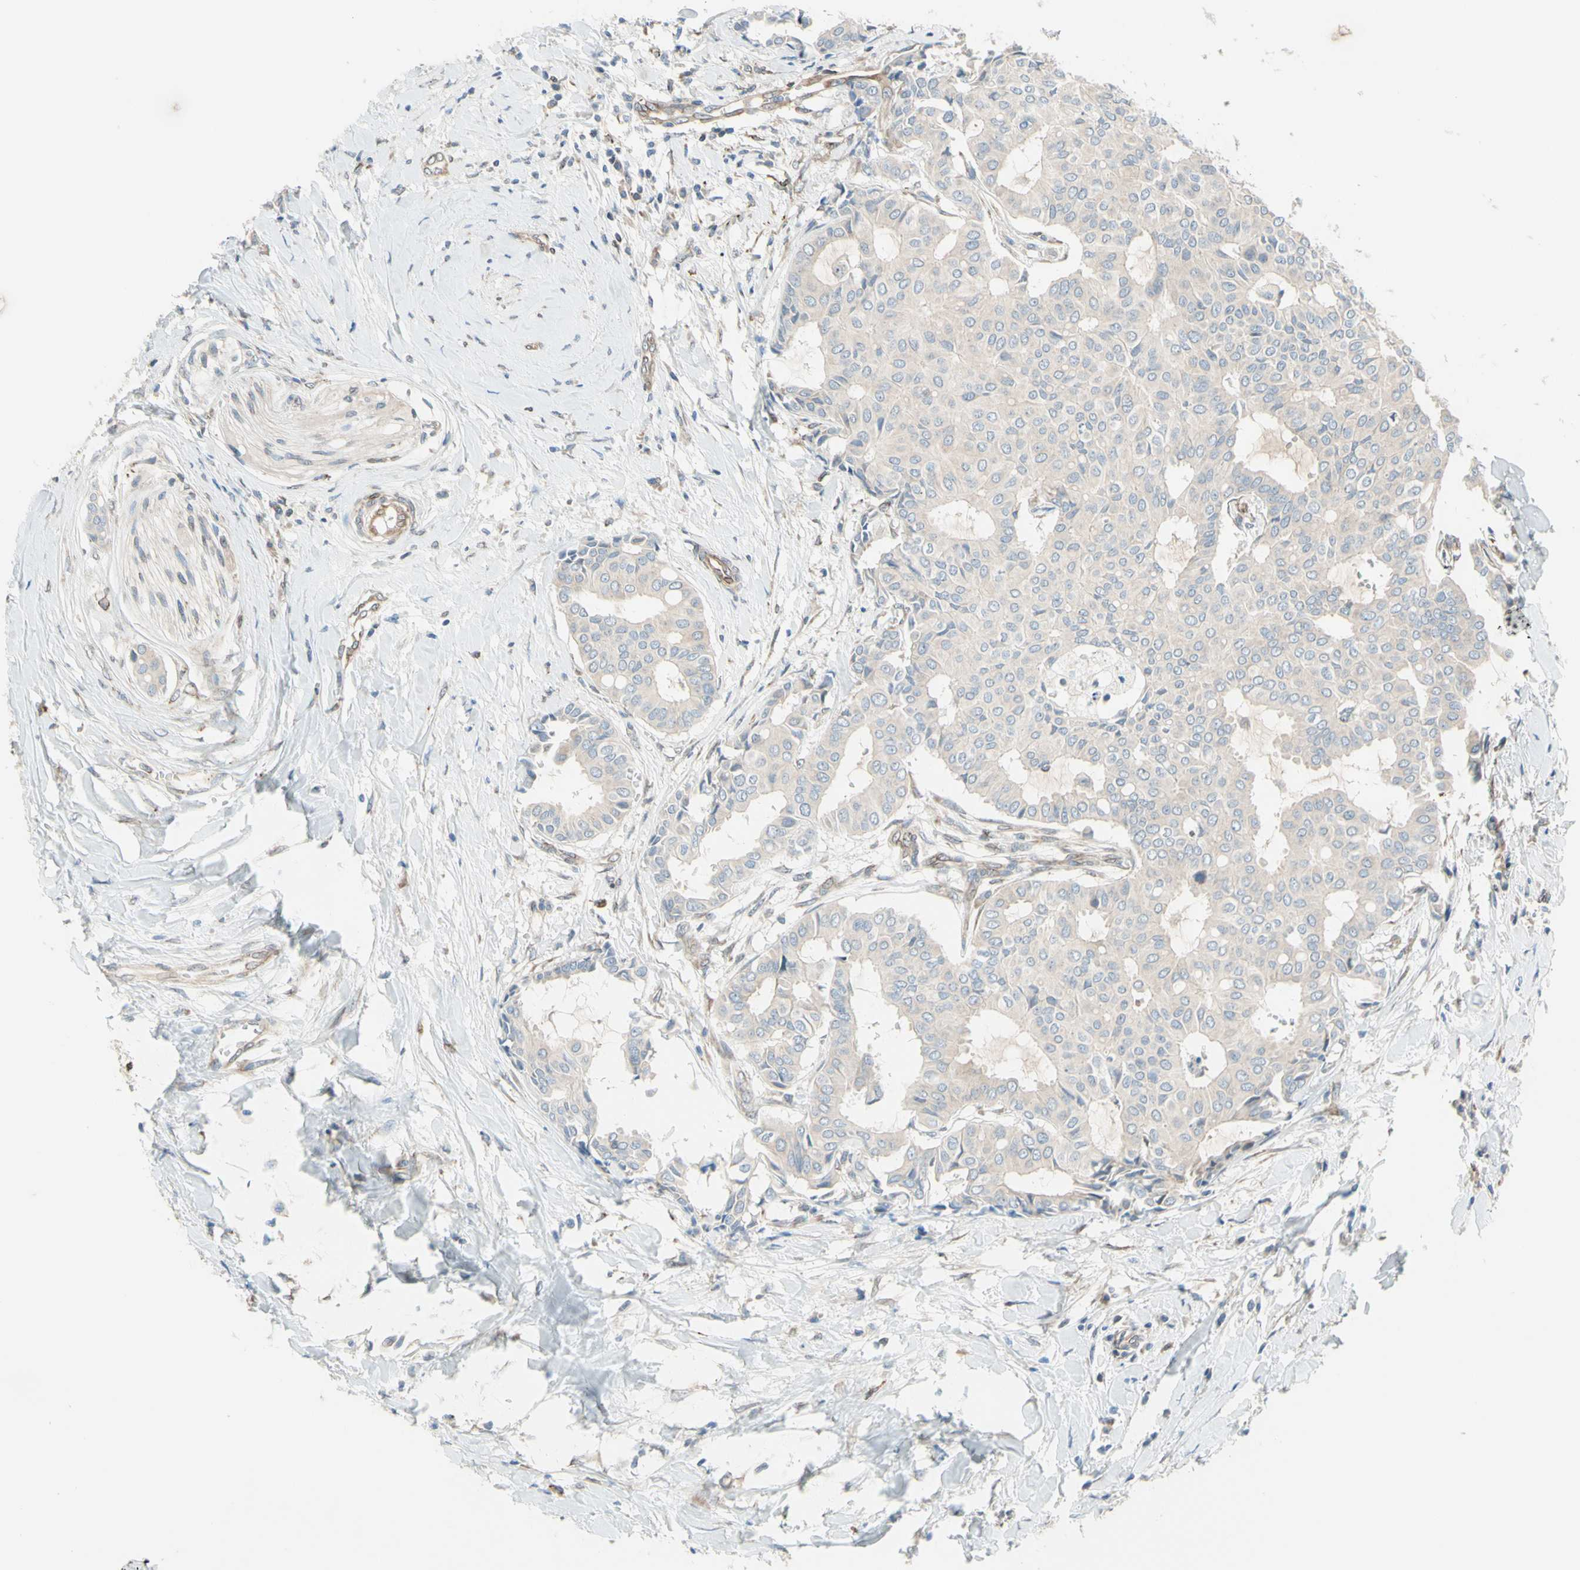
{"staining": {"intensity": "weak", "quantity": ">75%", "location": "cytoplasmic/membranous"}, "tissue": "head and neck cancer", "cell_type": "Tumor cells", "image_type": "cancer", "snomed": [{"axis": "morphology", "description": "Adenocarcinoma, NOS"}, {"axis": "topography", "description": "Salivary gland"}, {"axis": "topography", "description": "Head-Neck"}], "caption": "Protein expression analysis of human head and neck cancer reveals weak cytoplasmic/membranous expression in approximately >75% of tumor cells. Using DAB (3,3'-diaminobenzidine) (brown) and hematoxylin (blue) stains, captured at high magnification using brightfield microscopy.", "gene": "TRAF2", "patient": {"sex": "female", "age": 59}}